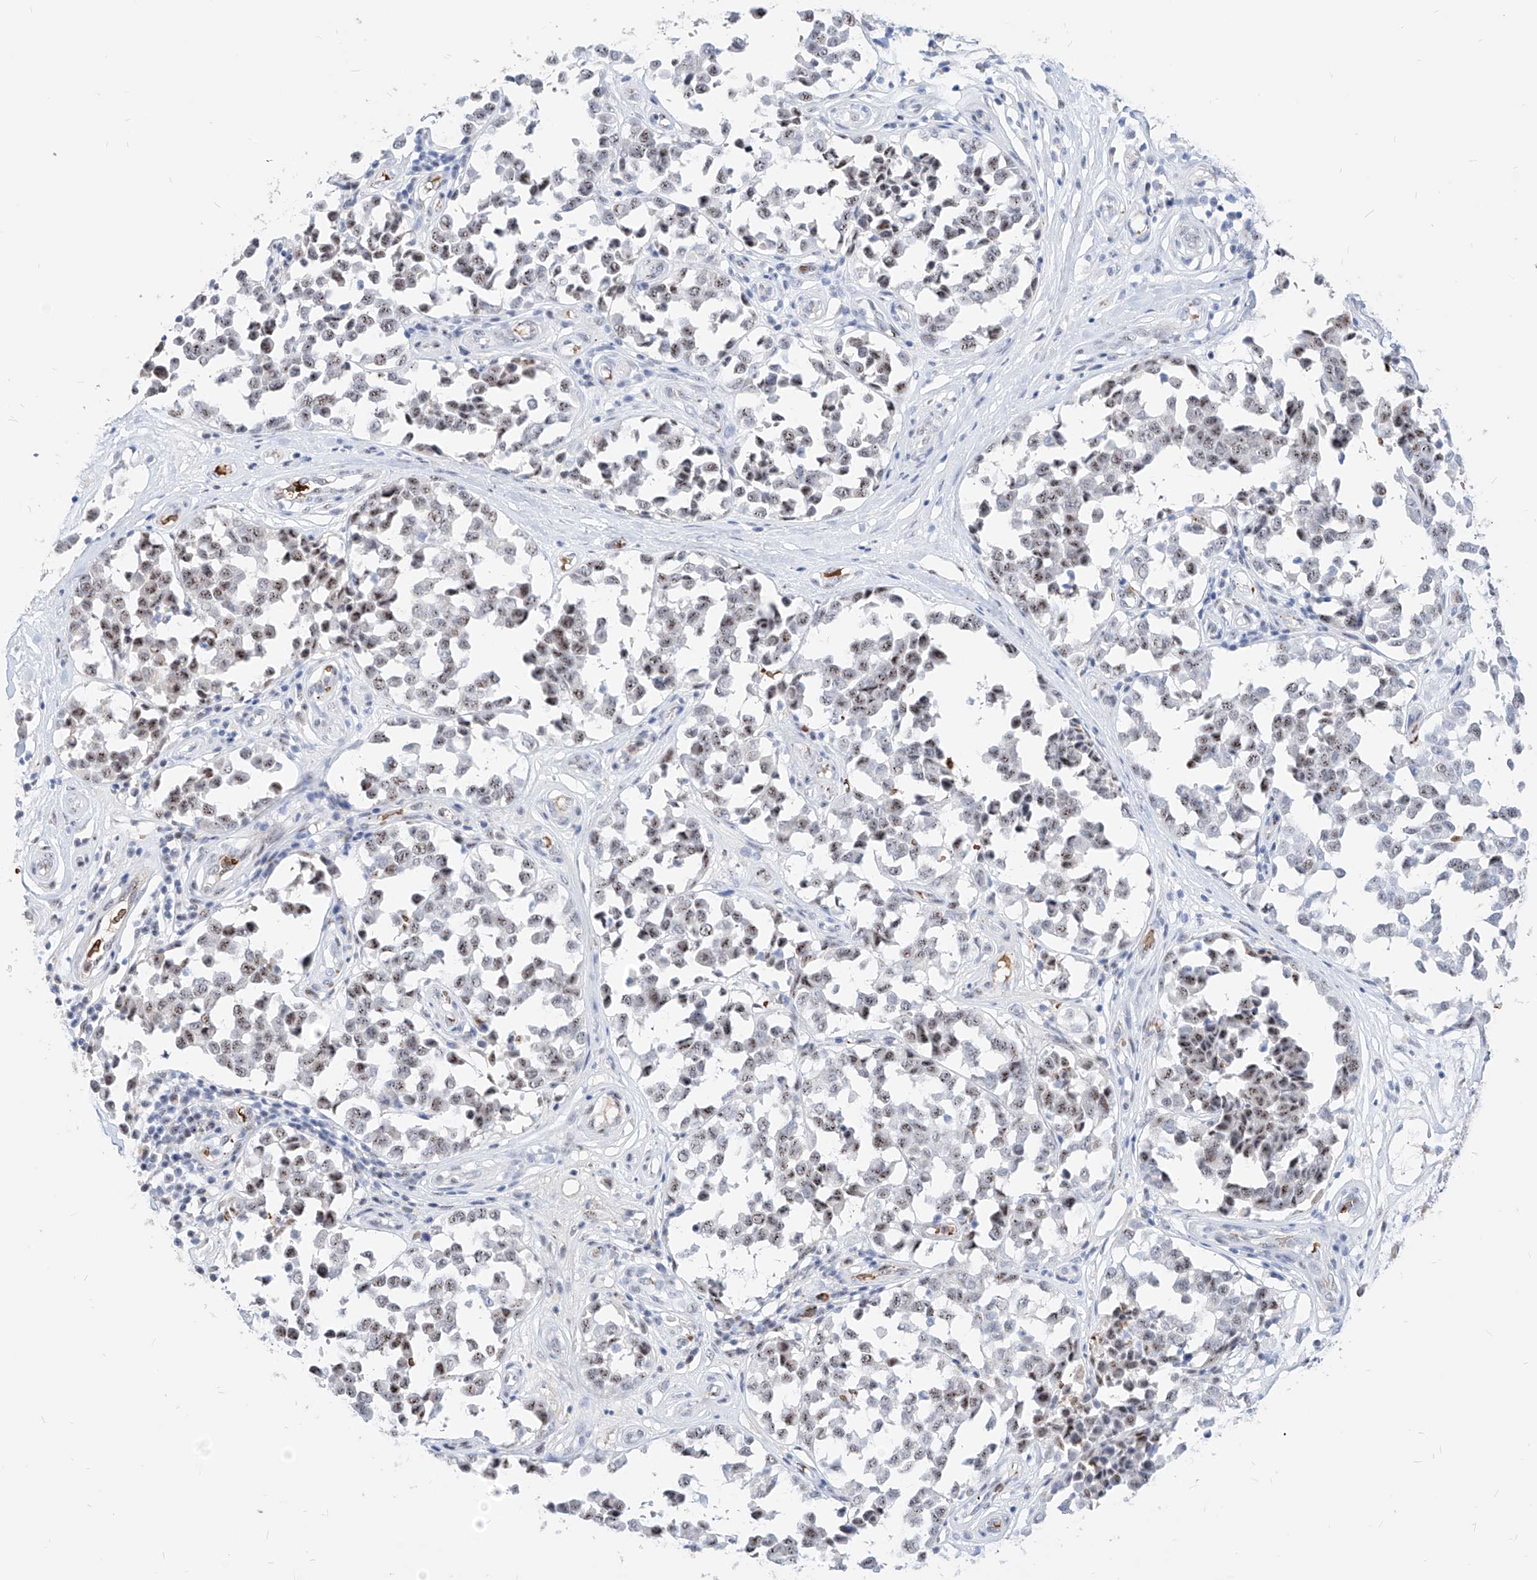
{"staining": {"intensity": "weak", "quantity": ">75%", "location": "nuclear"}, "tissue": "melanoma", "cell_type": "Tumor cells", "image_type": "cancer", "snomed": [{"axis": "morphology", "description": "Malignant melanoma, NOS"}, {"axis": "topography", "description": "Skin"}], "caption": "Protein positivity by immunohistochemistry (IHC) displays weak nuclear positivity in approximately >75% of tumor cells in malignant melanoma.", "gene": "ZFP42", "patient": {"sex": "female", "age": 64}}